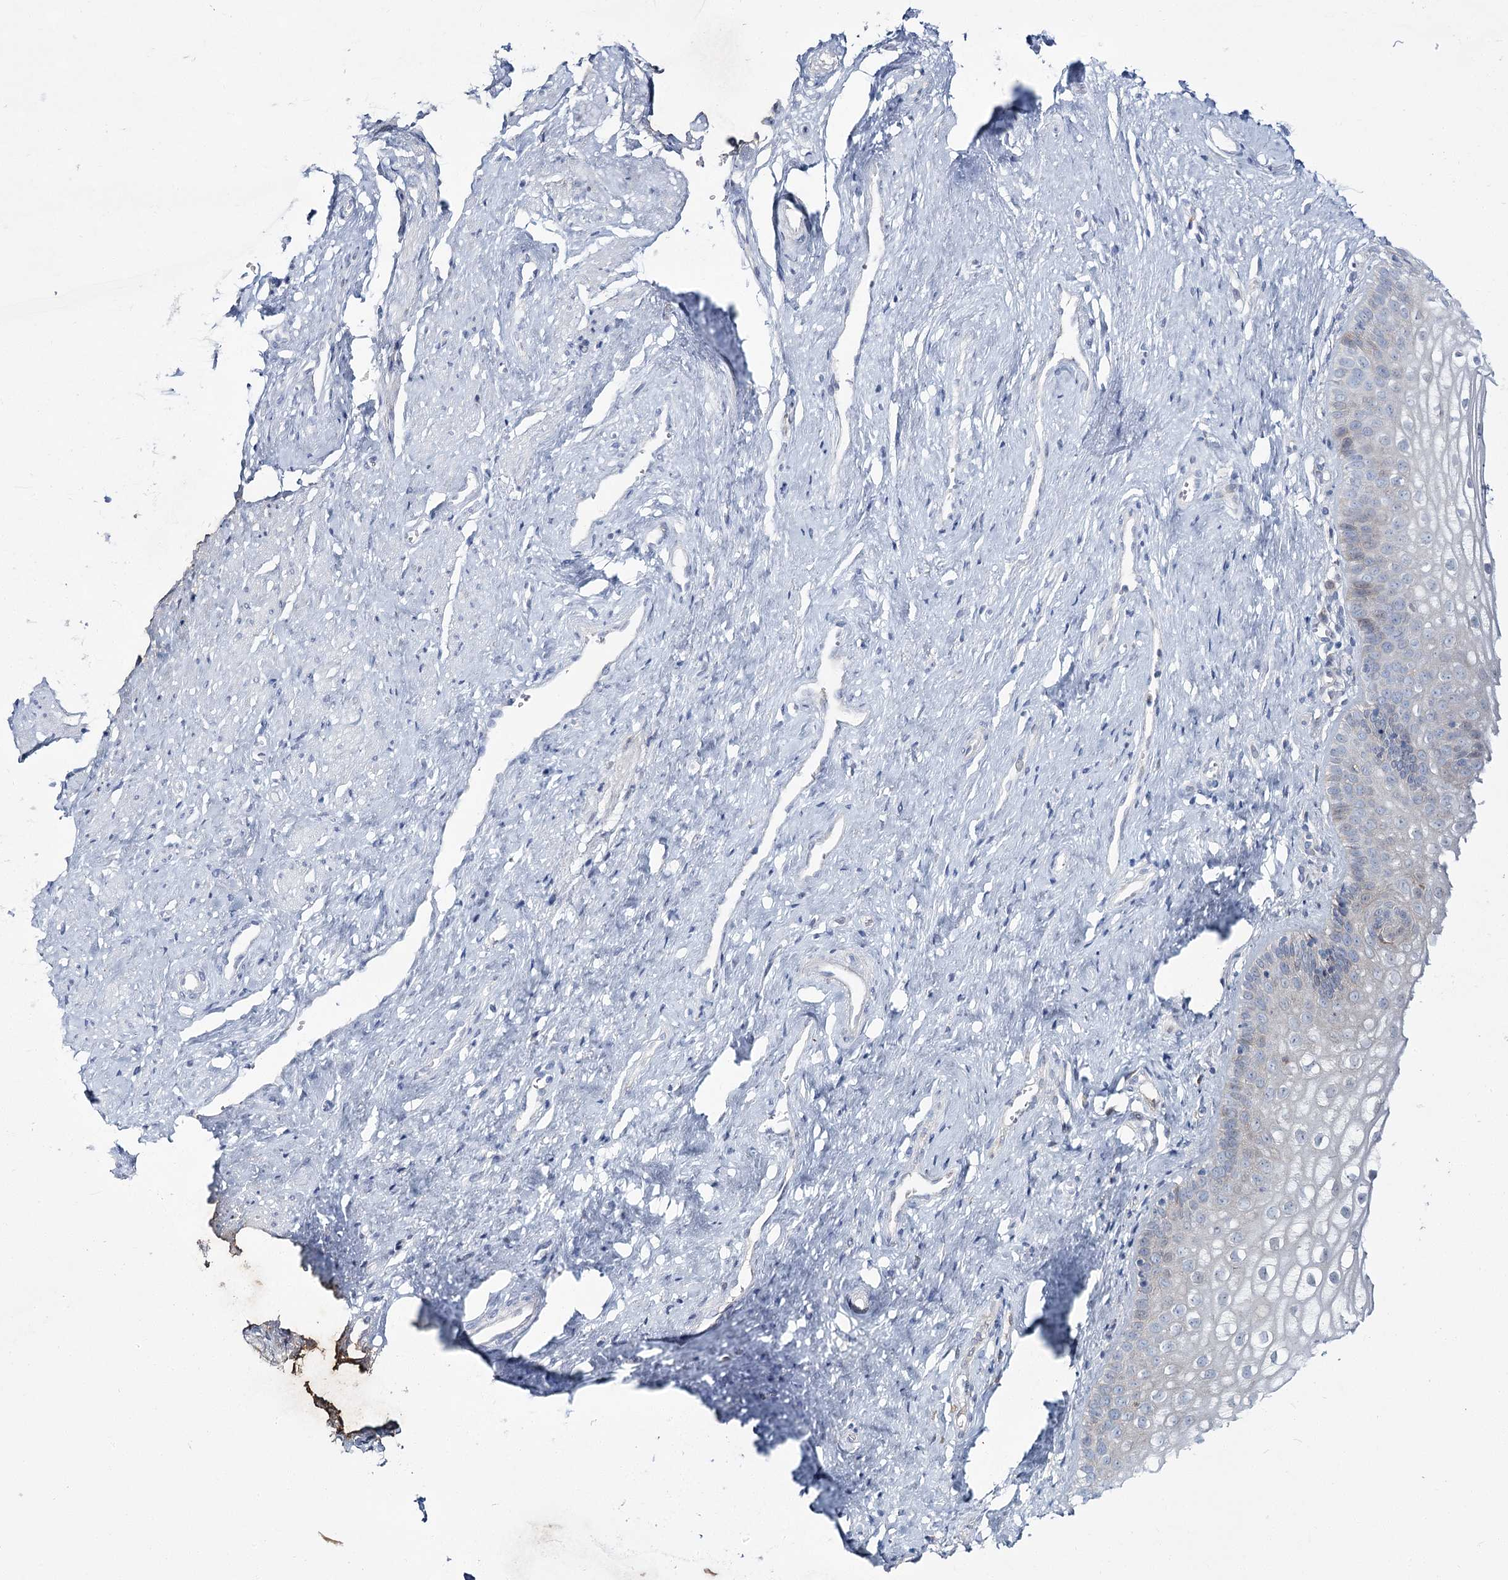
{"staining": {"intensity": "negative", "quantity": "none", "location": "none"}, "tissue": "vagina", "cell_type": "Squamous epithelial cells", "image_type": "normal", "snomed": [{"axis": "morphology", "description": "Normal tissue, NOS"}, {"axis": "topography", "description": "Vagina"}], "caption": "Protein analysis of unremarkable vagina shows no significant expression in squamous epithelial cells.", "gene": "CPLANE1", "patient": {"sex": "female", "age": 46}}